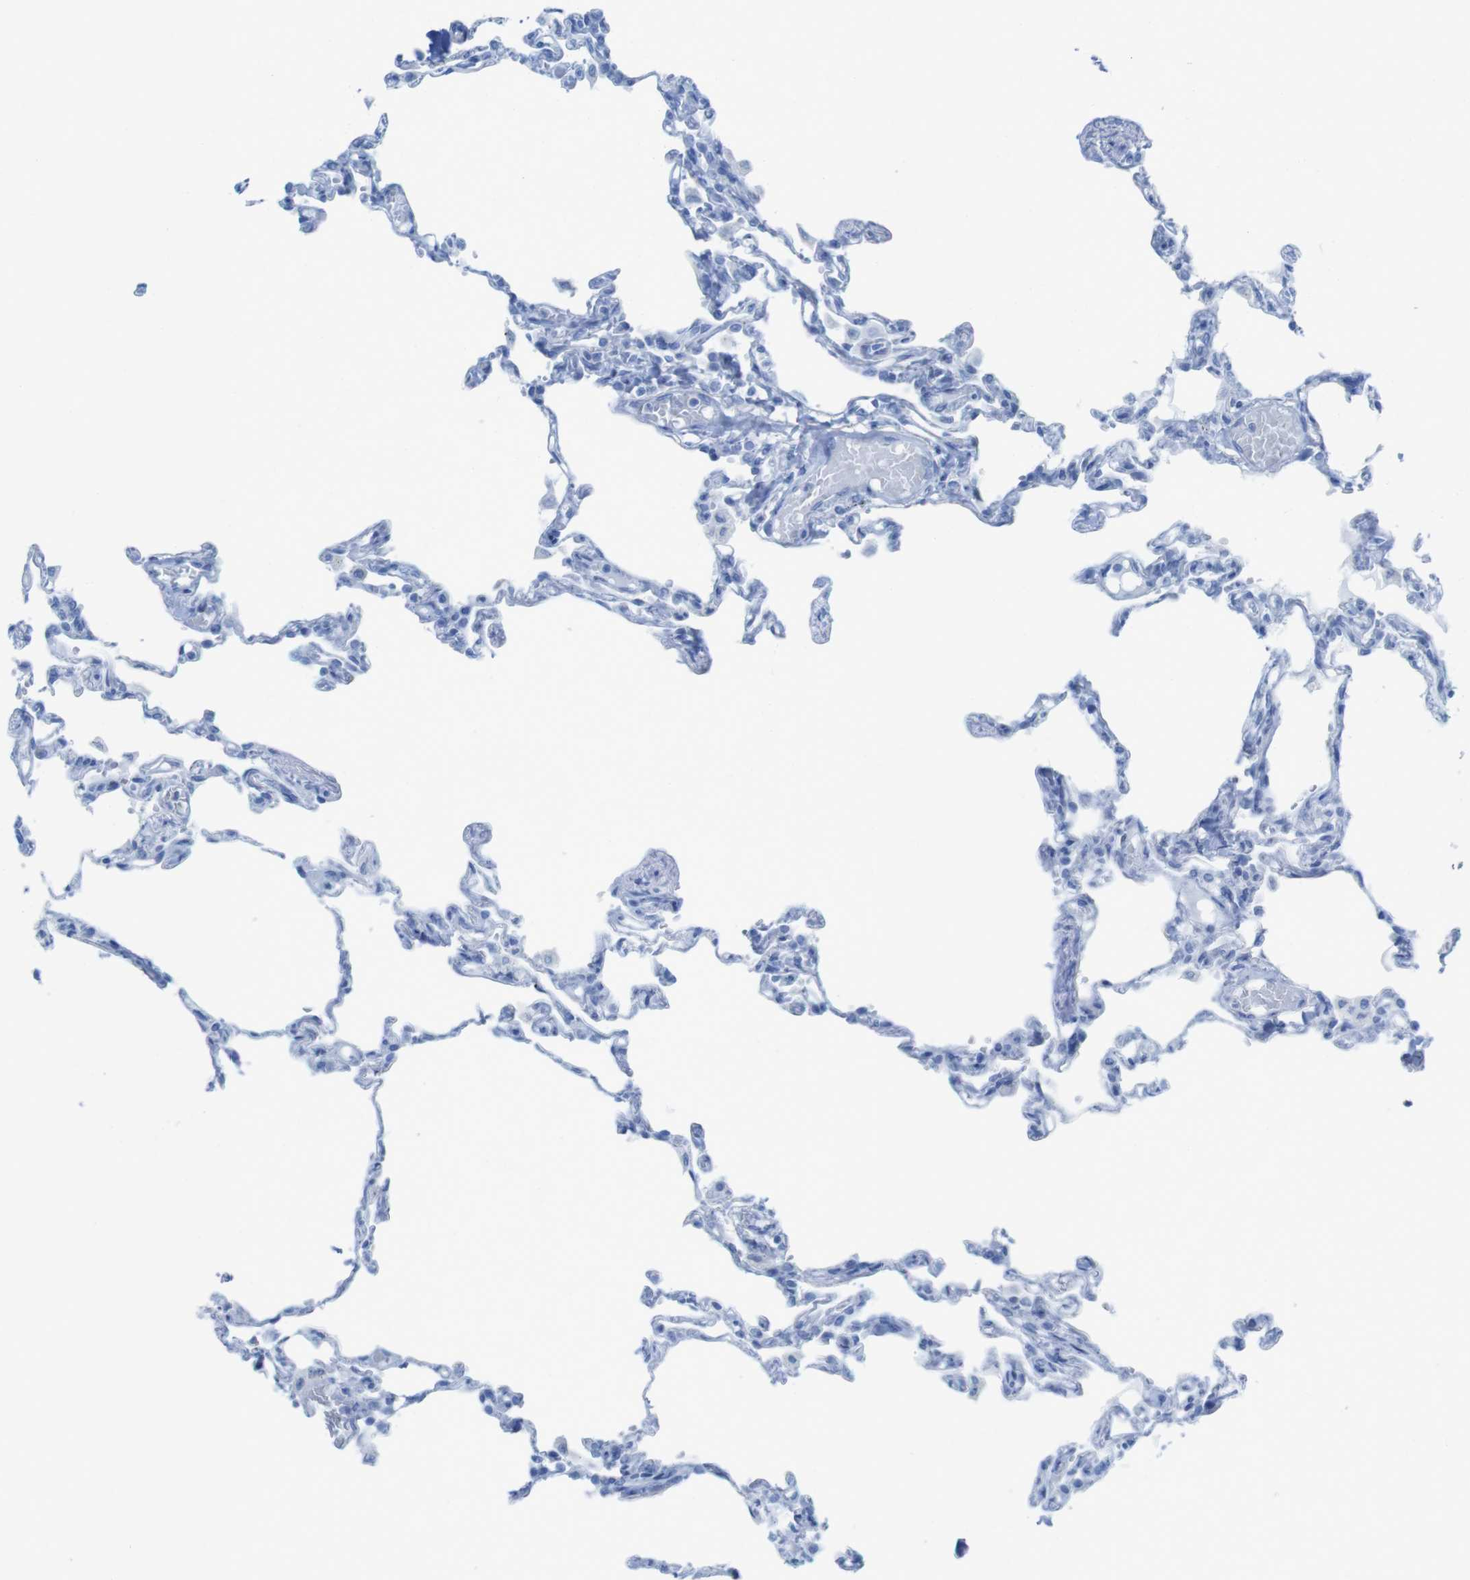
{"staining": {"intensity": "negative", "quantity": "none", "location": "none"}, "tissue": "lung", "cell_type": "Alveolar cells", "image_type": "normal", "snomed": [{"axis": "morphology", "description": "Normal tissue, NOS"}, {"axis": "topography", "description": "Lung"}], "caption": "This is an immunohistochemistry micrograph of unremarkable lung. There is no positivity in alveolar cells.", "gene": "MYH7", "patient": {"sex": "male", "age": 21}}